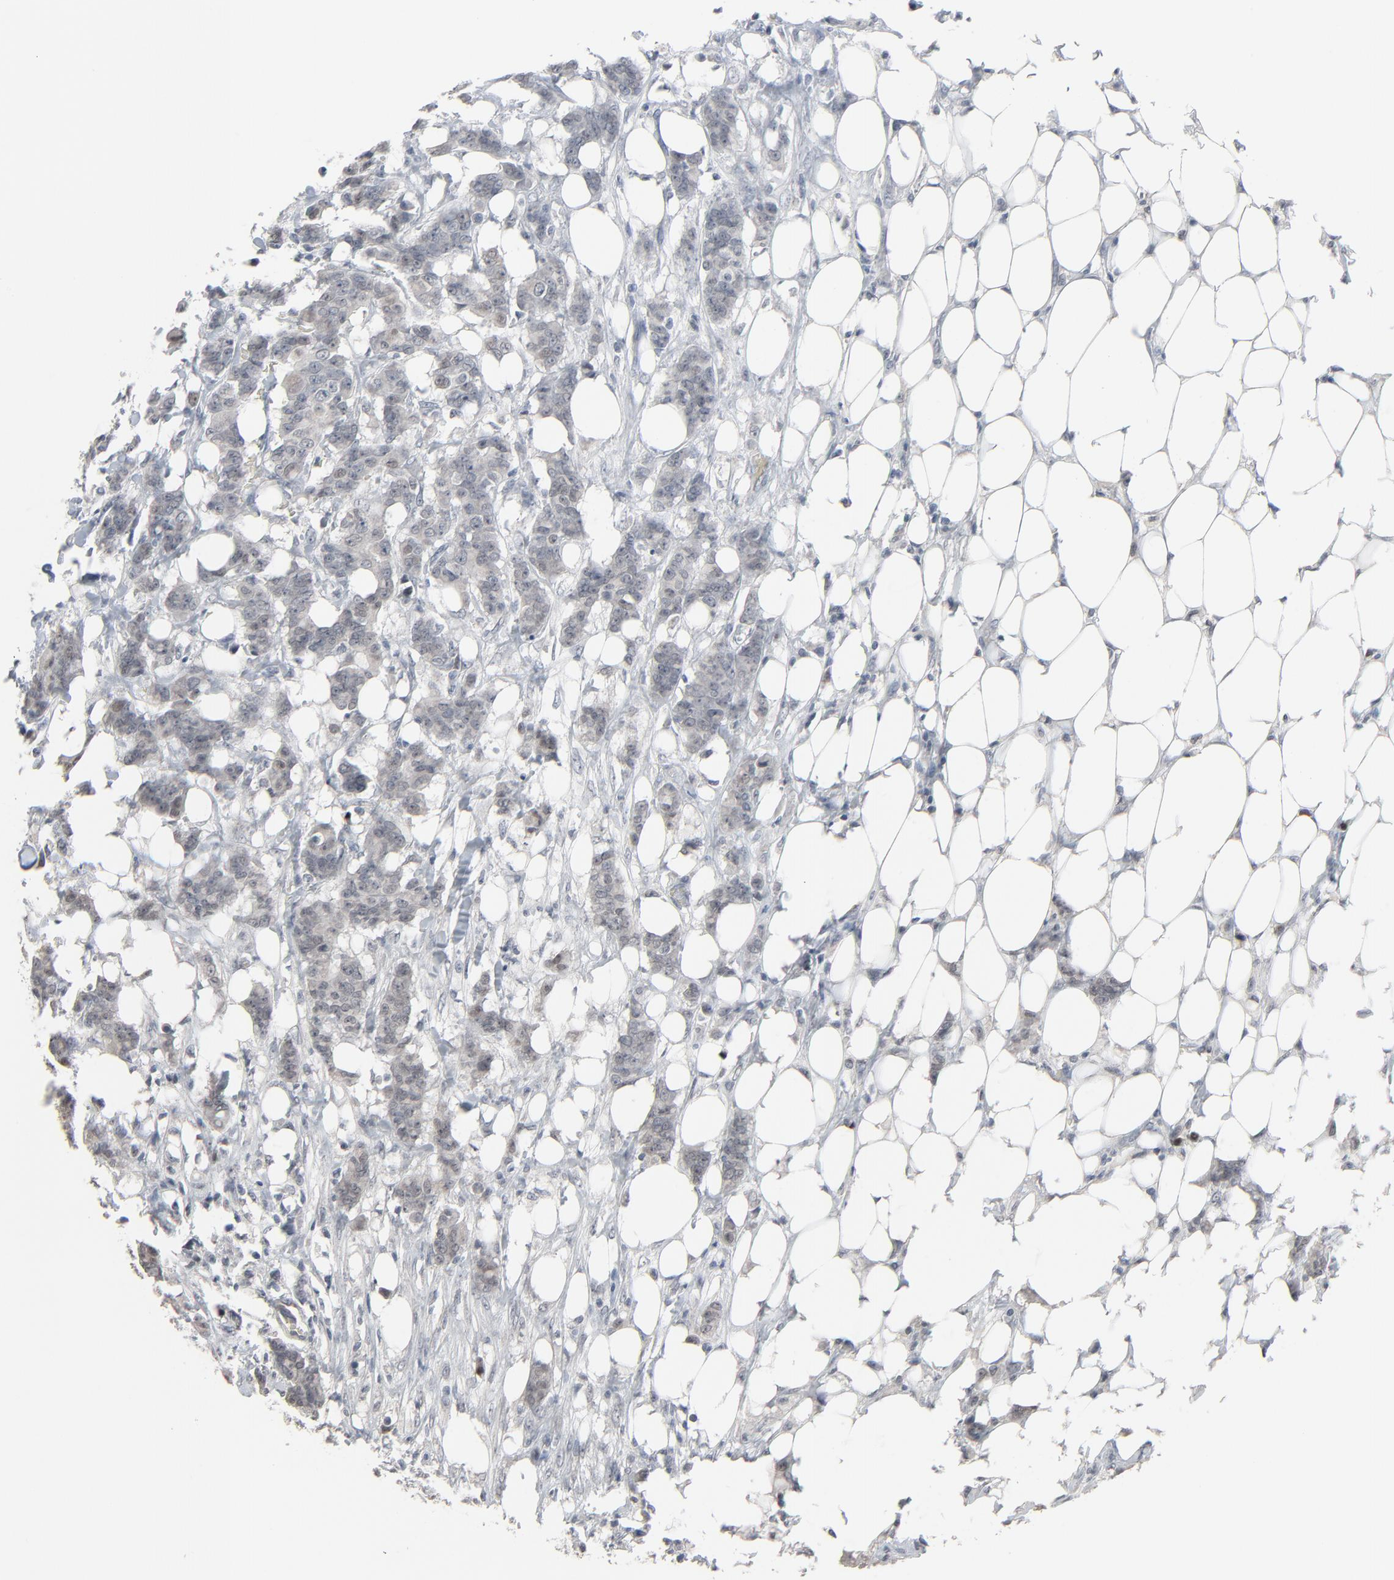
{"staining": {"intensity": "weak", "quantity": "25%-75%", "location": "cytoplasmic/membranous"}, "tissue": "breast cancer", "cell_type": "Tumor cells", "image_type": "cancer", "snomed": [{"axis": "morphology", "description": "Duct carcinoma"}, {"axis": "topography", "description": "Breast"}], "caption": "Intraductal carcinoma (breast) was stained to show a protein in brown. There is low levels of weak cytoplasmic/membranous positivity in about 25%-75% of tumor cells. (Brightfield microscopy of DAB IHC at high magnification).", "gene": "SAGE1", "patient": {"sex": "female", "age": 40}}